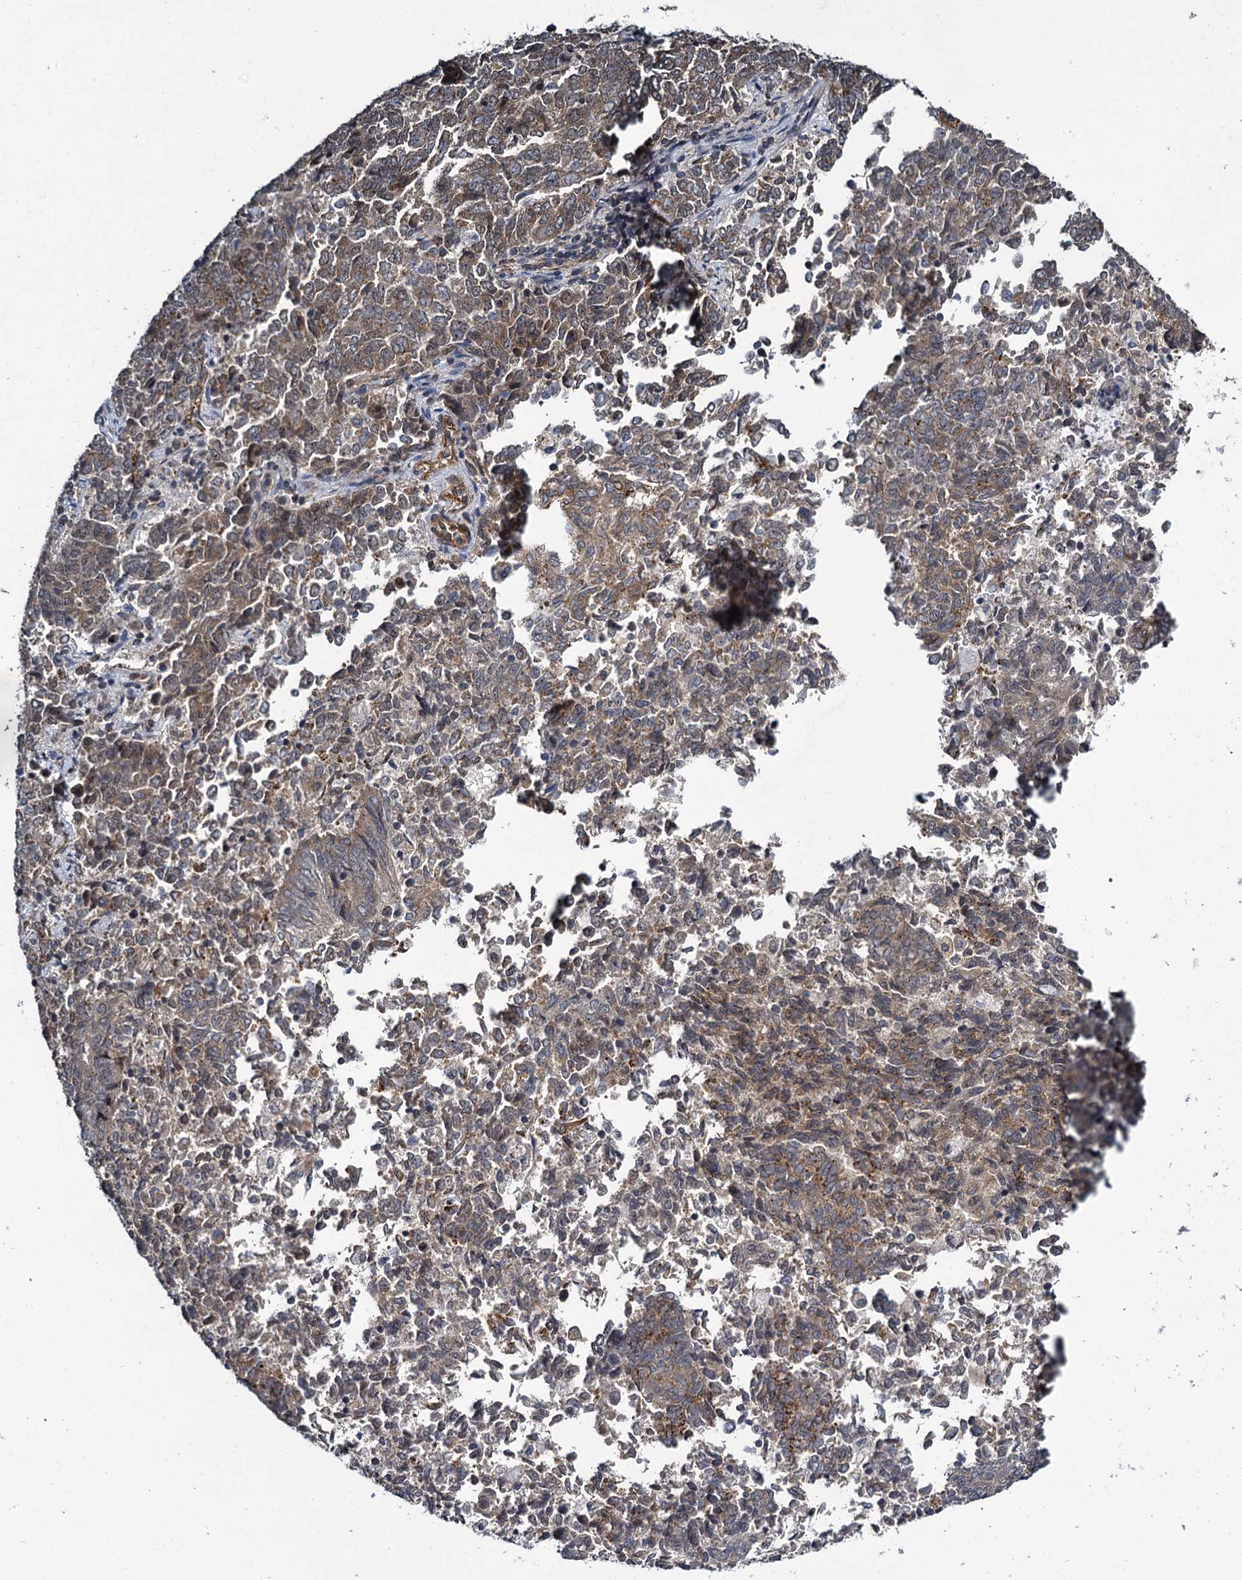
{"staining": {"intensity": "moderate", "quantity": "25%-75%", "location": "cytoplasmic/membranous"}, "tissue": "endometrial cancer", "cell_type": "Tumor cells", "image_type": "cancer", "snomed": [{"axis": "morphology", "description": "Adenocarcinoma, NOS"}, {"axis": "topography", "description": "Endometrium"}], "caption": "A brown stain highlights moderate cytoplasmic/membranous expression of a protein in endometrial adenocarcinoma tumor cells. (IHC, brightfield microscopy, high magnification).", "gene": "ARHGAP42", "patient": {"sex": "female", "age": 80}}